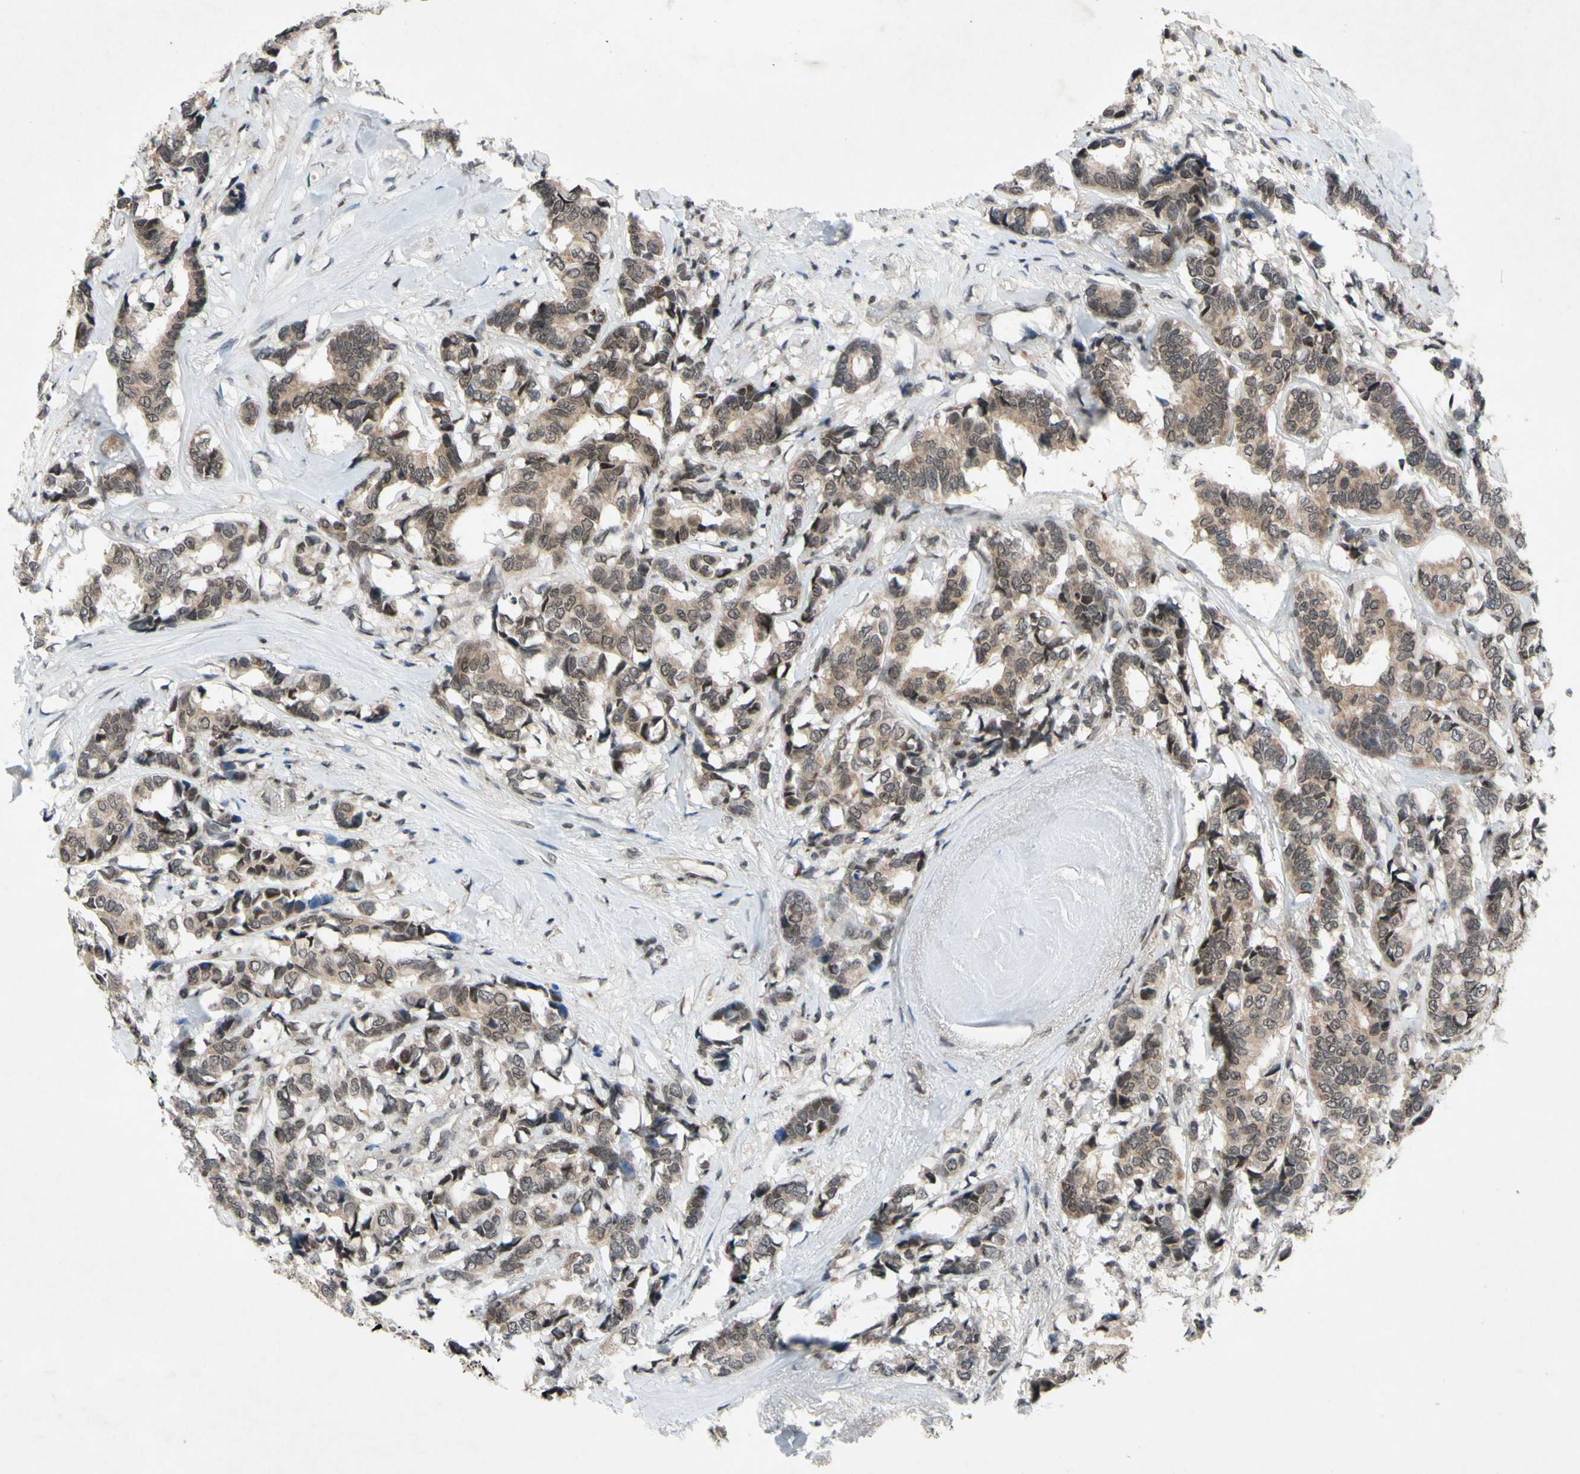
{"staining": {"intensity": "weak", "quantity": ">75%", "location": "cytoplasmic/membranous,nuclear"}, "tissue": "breast cancer", "cell_type": "Tumor cells", "image_type": "cancer", "snomed": [{"axis": "morphology", "description": "Duct carcinoma"}, {"axis": "topography", "description": "Breast"}], "caption": "Immunohistochemical staining of invasive ductal carcinoma (breast) exhibits low levels of weak cytoplasmic/membranous and nuclear protein positivity in about >75% of tumor cells.", "gene": "XPO1", "patient": {"sex": "female", "age": 87}}